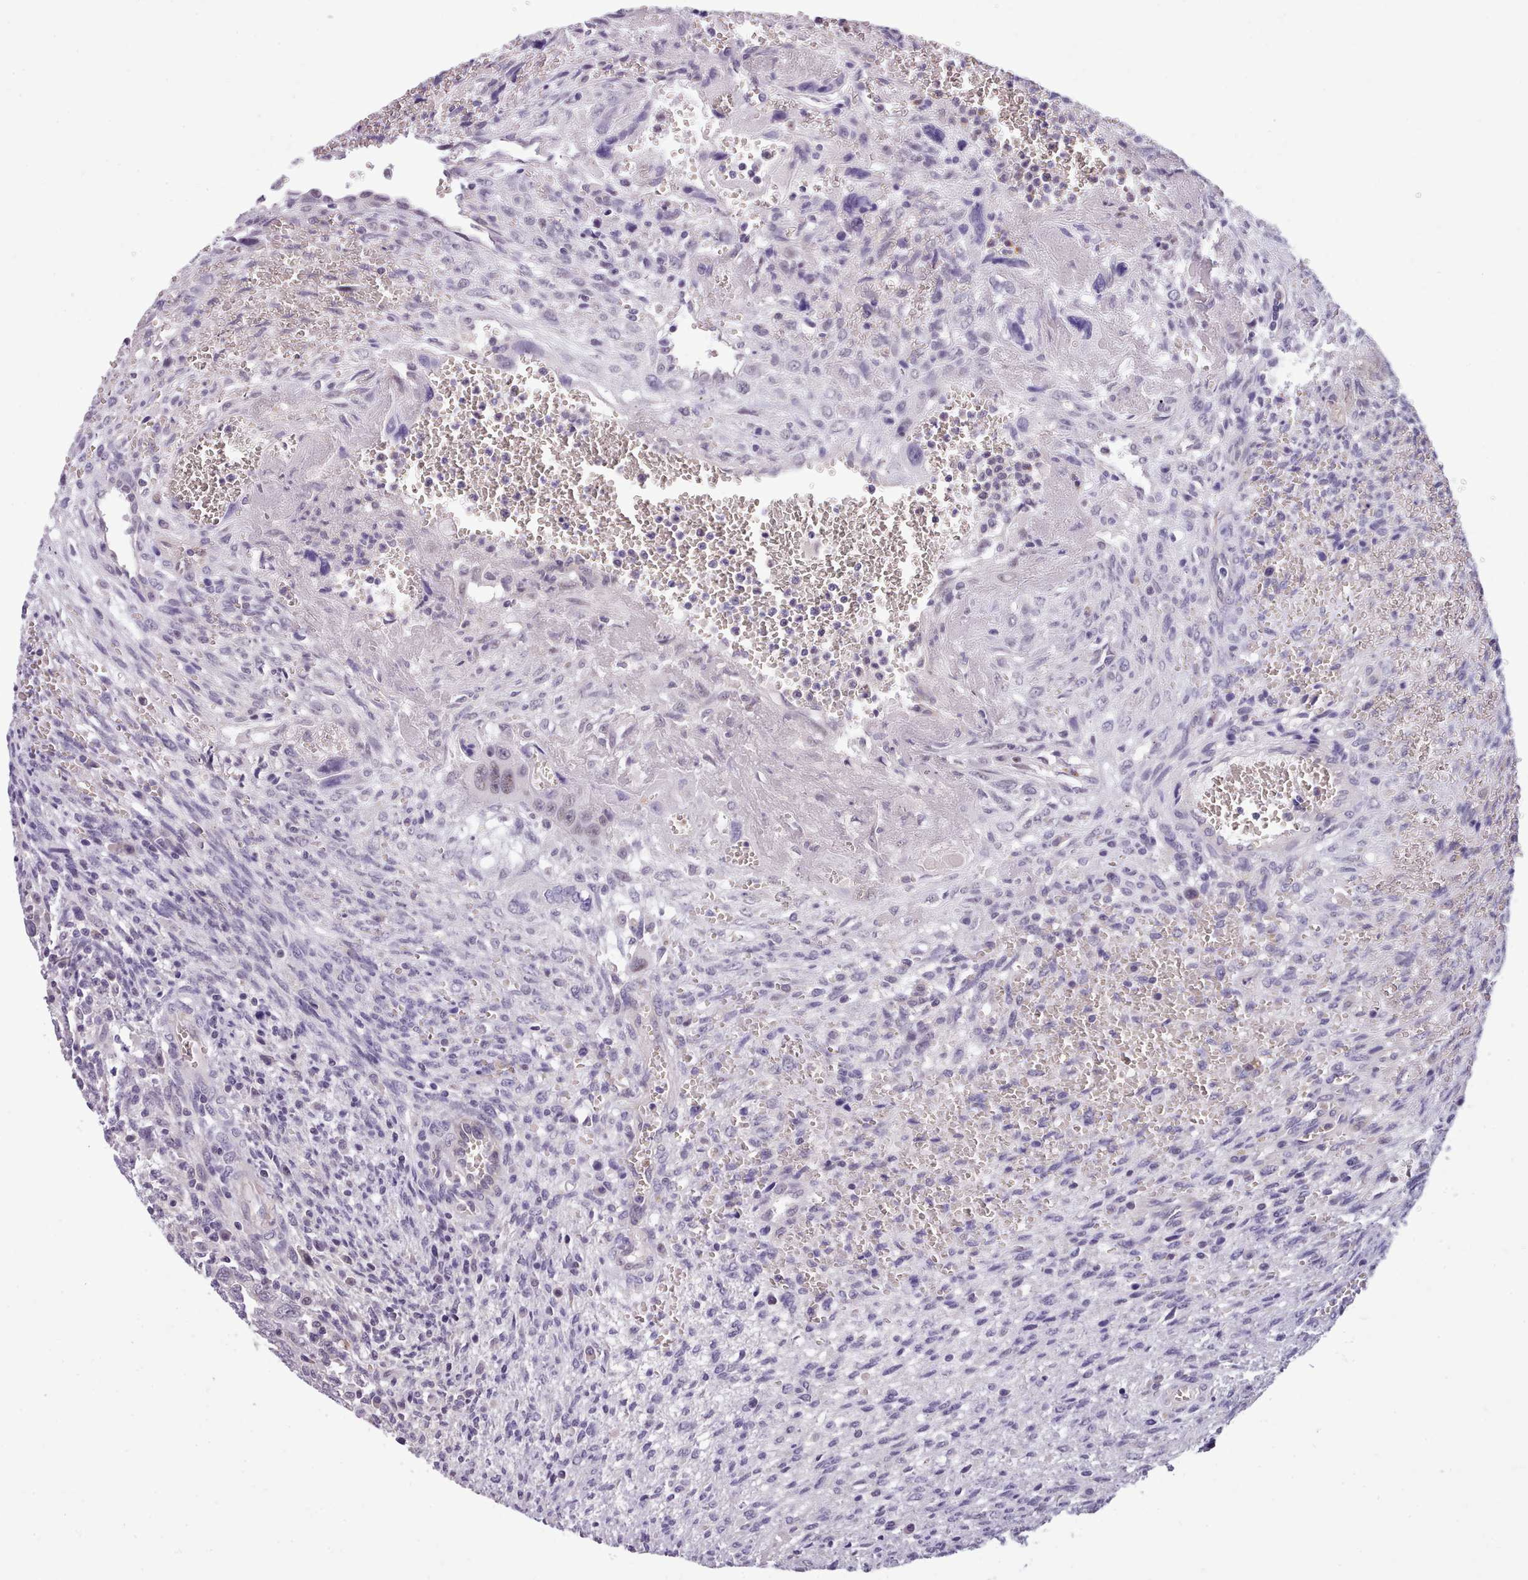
{"staining": {"intensity": "negative", "quantity": "none", "location": "none"}, "tissue": "testis cancer", "cell_type": "Tumor cells", "image_type": "cancer", "snomed": [{"axis": "morphology", "description": "Carcinoma, Embryonal, NOS"}, {"axis": "topography", "description": "Testis"}], "caption": "Tumor cells are negative for brown protein staining in testis cancer (embryonal carcinoma).", "gene": "KCTD16", "patient": {"sex": "male", "age": 28}}